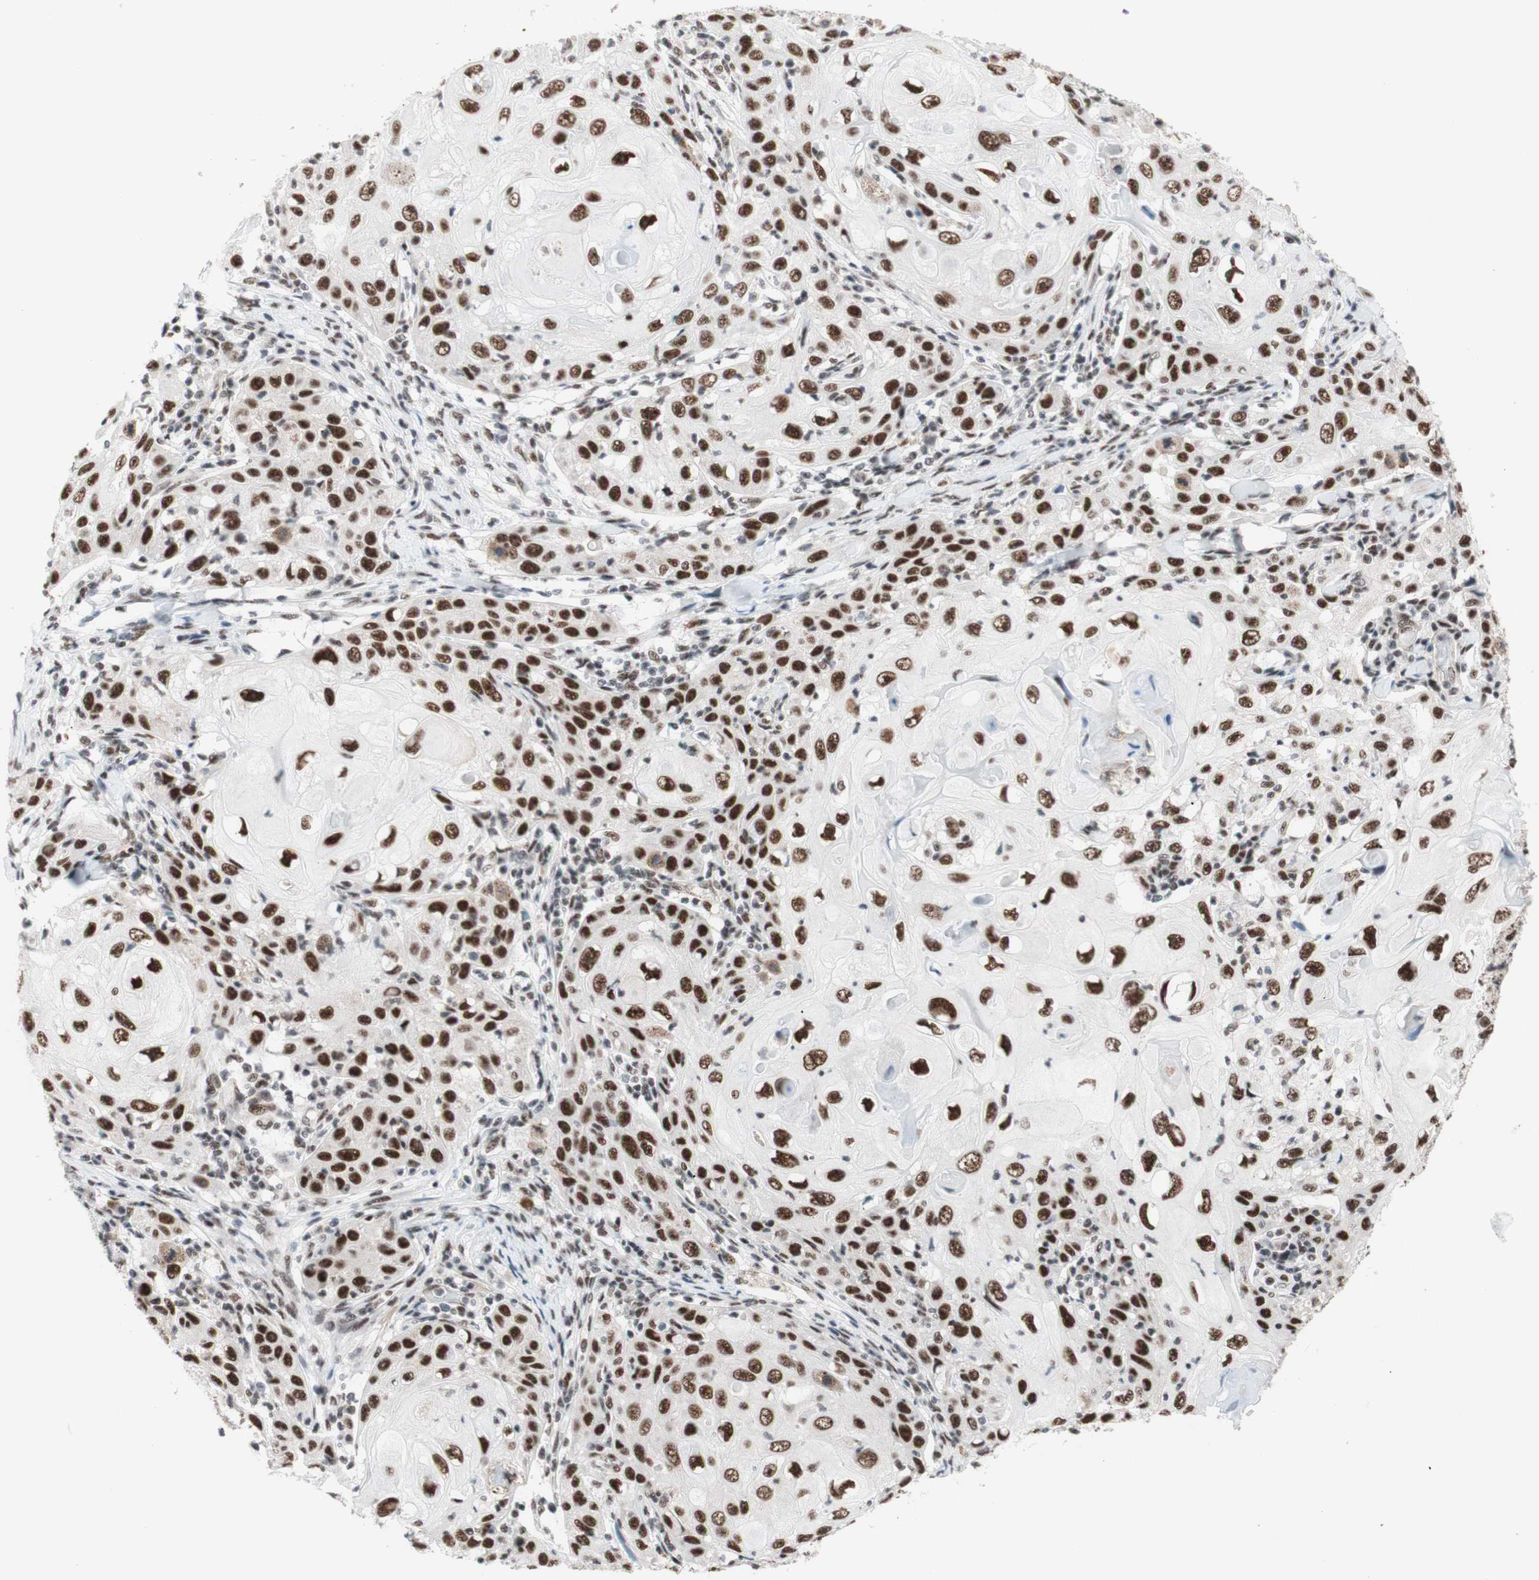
{"staining": {"intensity": "strong", "quantity": ">75%", "location": "nuclear"}, "tissue": "skin cancer", "cell_type": "Tumor cells", "image_type": "cancer", "snomed": [{"axis": "morphology", "description": "Squamous cell carcinoma, NOS"}, {"axis": "topography", "description": "Skin"}], "caption": "A high-resolution micrograph shows immunohistochemistry (IHC) staining of skin cancer, which displays strong nuclear positivity in about >75% of tumor cells.", "gene": "PRPF19", "patient": {"sex": "female", "age": 88}}